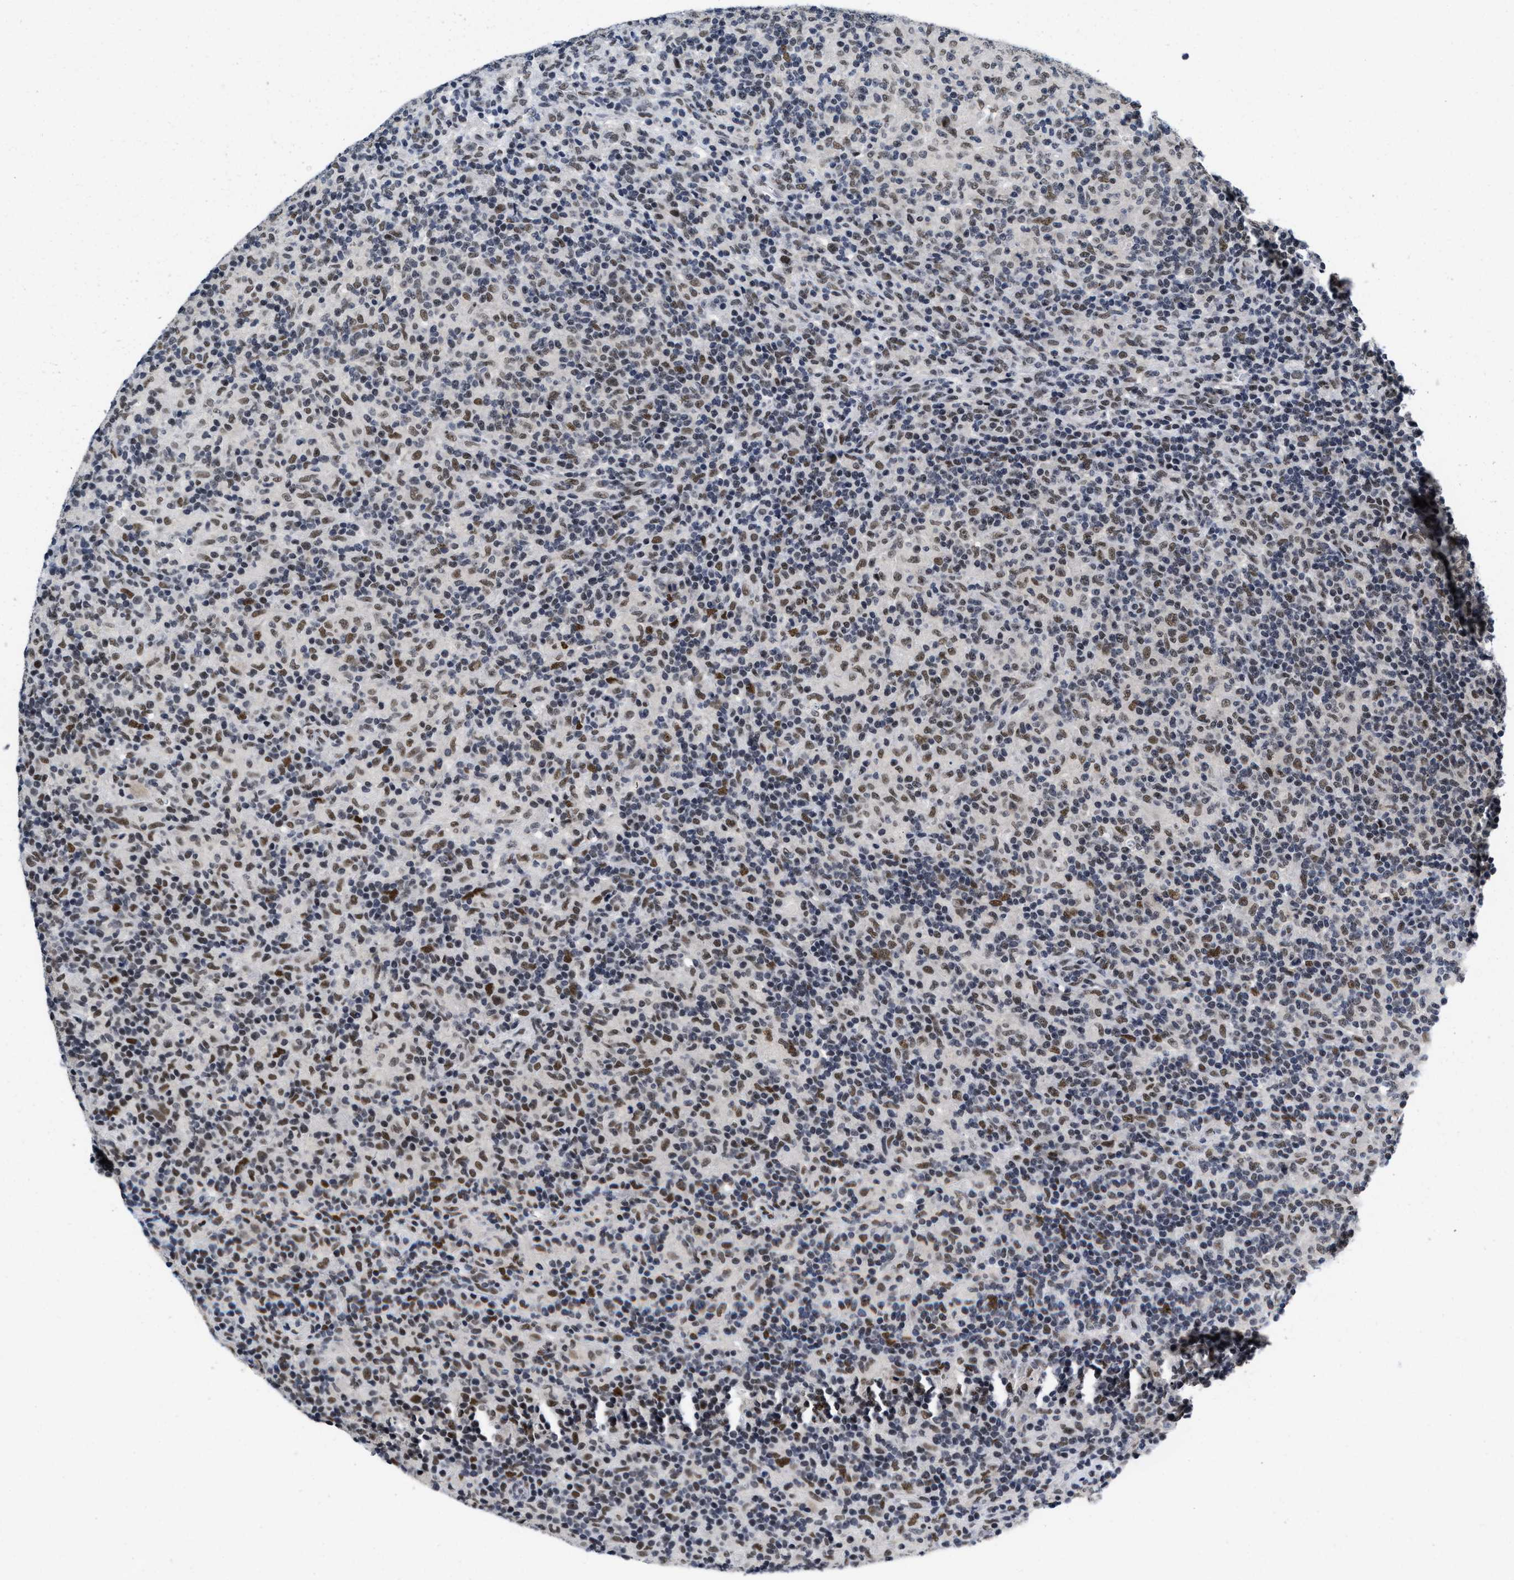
{"staining": {"intensity": "moderate", "quantity": "25%-75%", "location": "nuclear"}, "tissue": "lymphoma", "cell_type": "Tumor cells", "image_type": "cancer", "snomed": [{"axis": "morphology", "description": "Hodgkin's disease, NOS"}, {"axis": "topography", "description": "Lymph node"}], "caption": "IHC photomicrograph of neoplastic tissue: human lymphoma stained using IHC shows medium levels of moderate protein expression localized specifically in the nuclear of tumor cells, appearing as a nuclear brown color.", "gene": "INIP", "patient": {"sex": "male", "age": 70}}